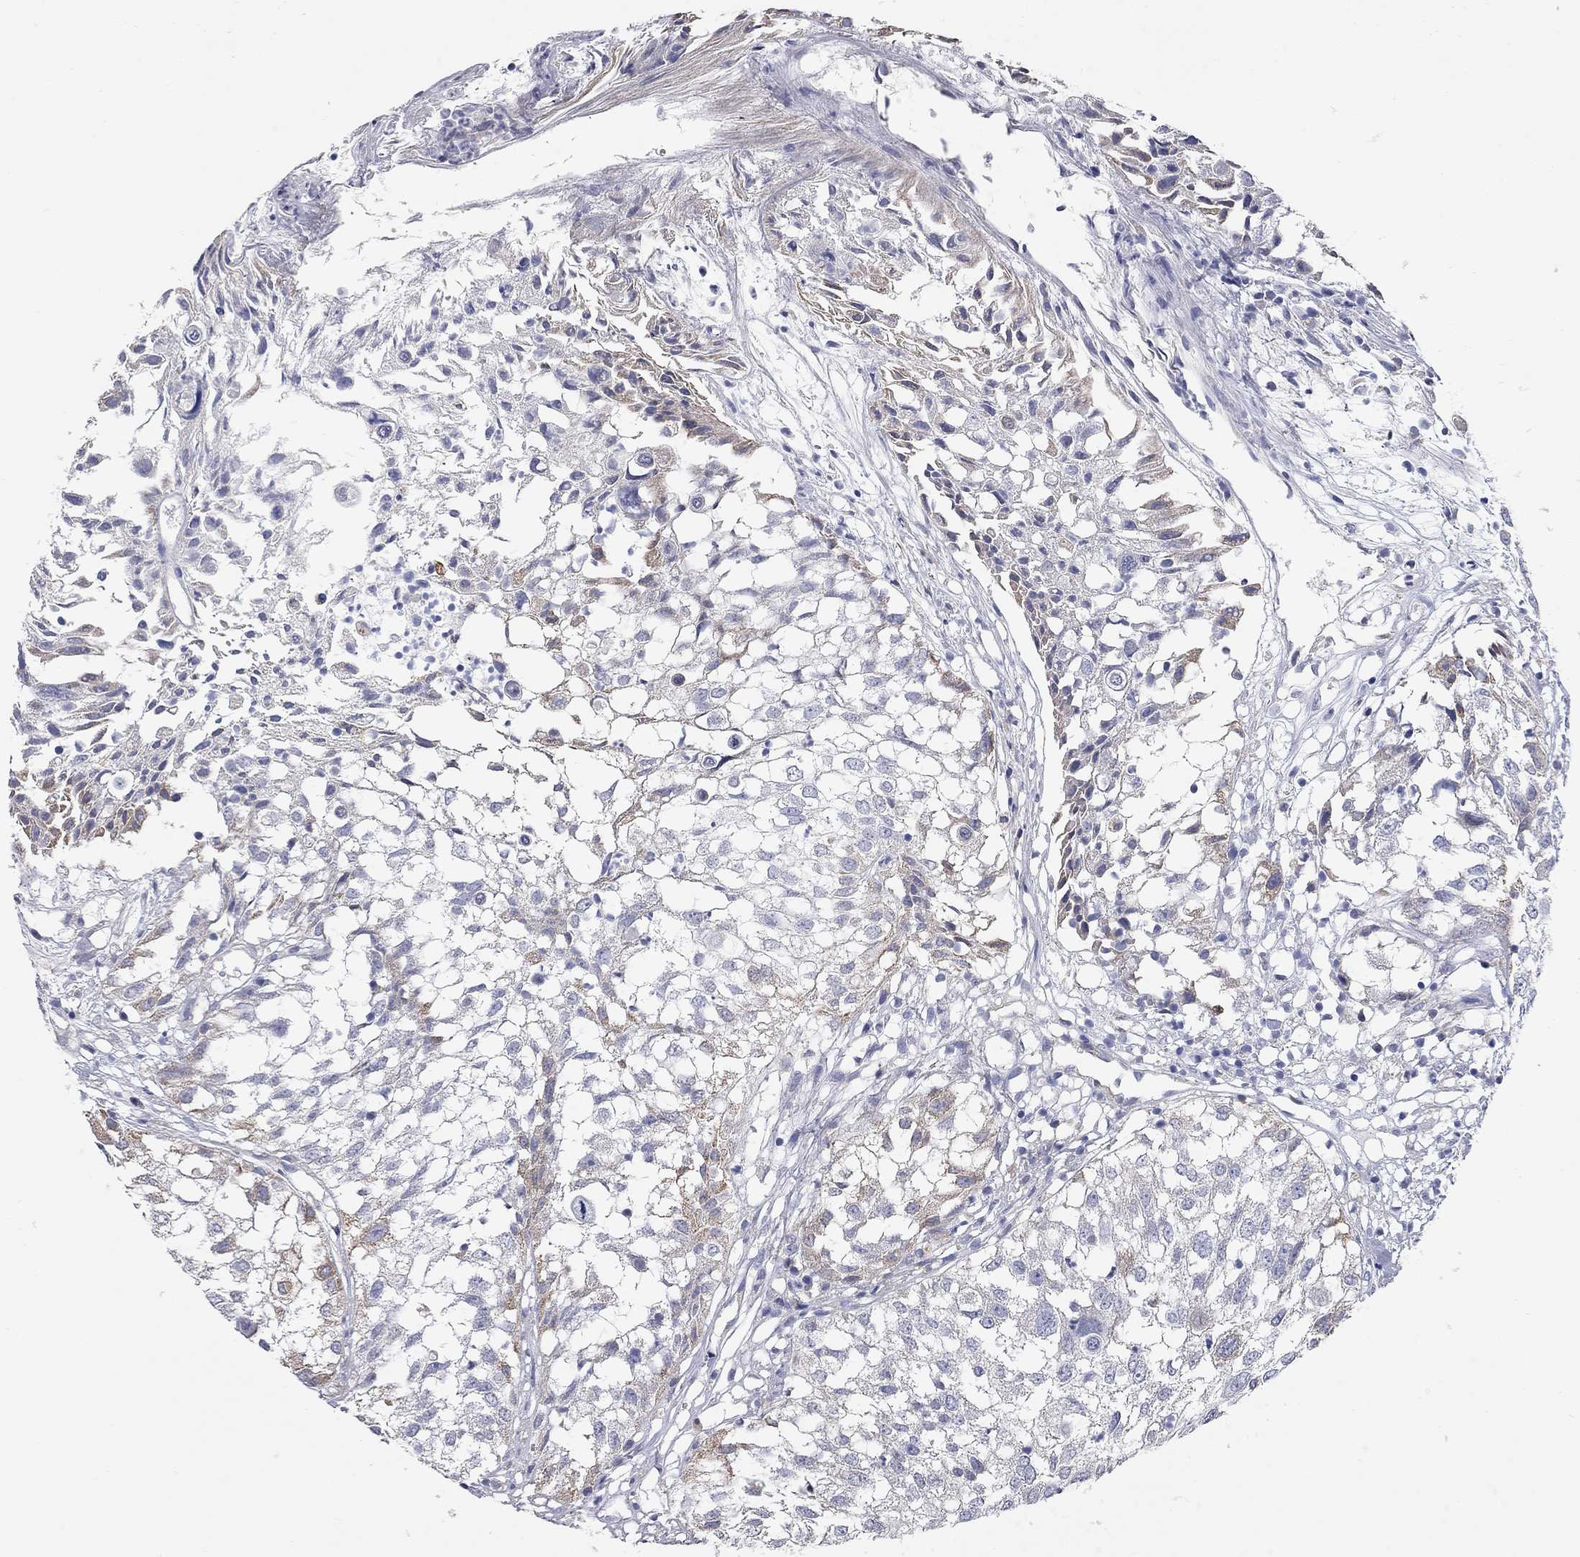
{"staining": {"intensity": "moderate", "quantity": "<25%", "location": "cytoplasmic/membranous"}, "tissue": "urothelial cancer", "cell_type": "Tumor cells", "image_type": "cancer", "snomed": [{"axis": "morphology", "description": "Urothelial carcinoma, High grade"}, {"axis": "topography", "description": "Urinary bladder"}], "caption": "Immunohistochemical staining of human urothelial cancer reveals moderate cytoplasmic/membranous protein expression in approximately <25% of tumor cells. (DAB = brown stain, brightfield microscopy at high magnification).", "gene": "XAGE2", "patient": {"sex": "female", "age": 79}}